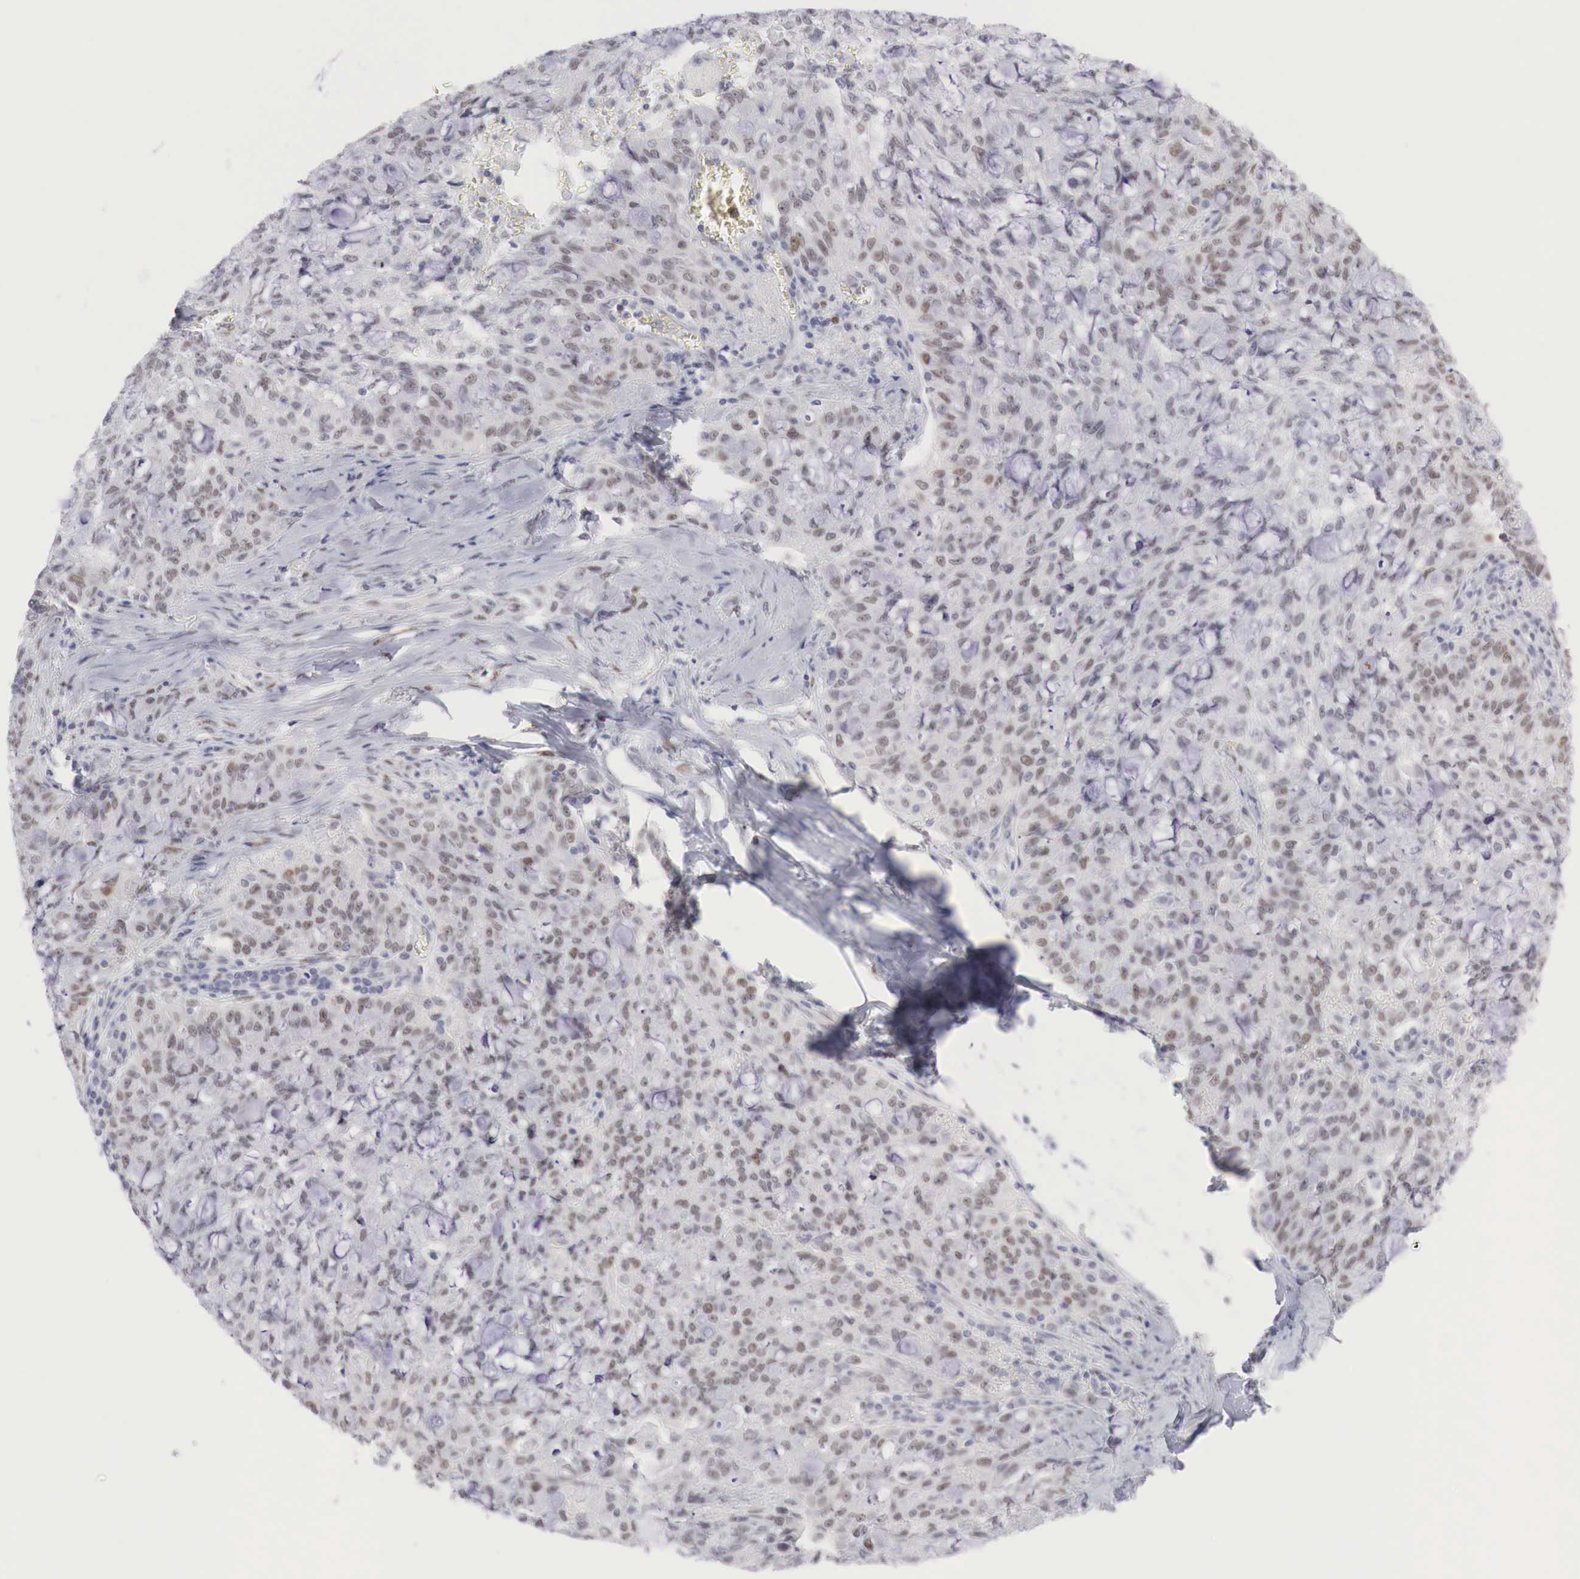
{"staining": {"intensity": "moderate", "quantity": "25%-75%", "location": "nuclear"}, "tissue": "lung cancer", "cell_type": "Tumor cells", "image_type": "cancer", "snomed": [{"axis": "morphology", "description": "Adenocarcinoma, NOS"}, {"axis": "topography", "description": "Lung"}], "caption": "Lung adenocarcinoma was stained to show a protein in brown. There is medium levels of moderate nuclear staining in approximately 25%-75% of tumor cells.", "gene": "FOXP2", "patient": {"sex": "female", "age": 44}}